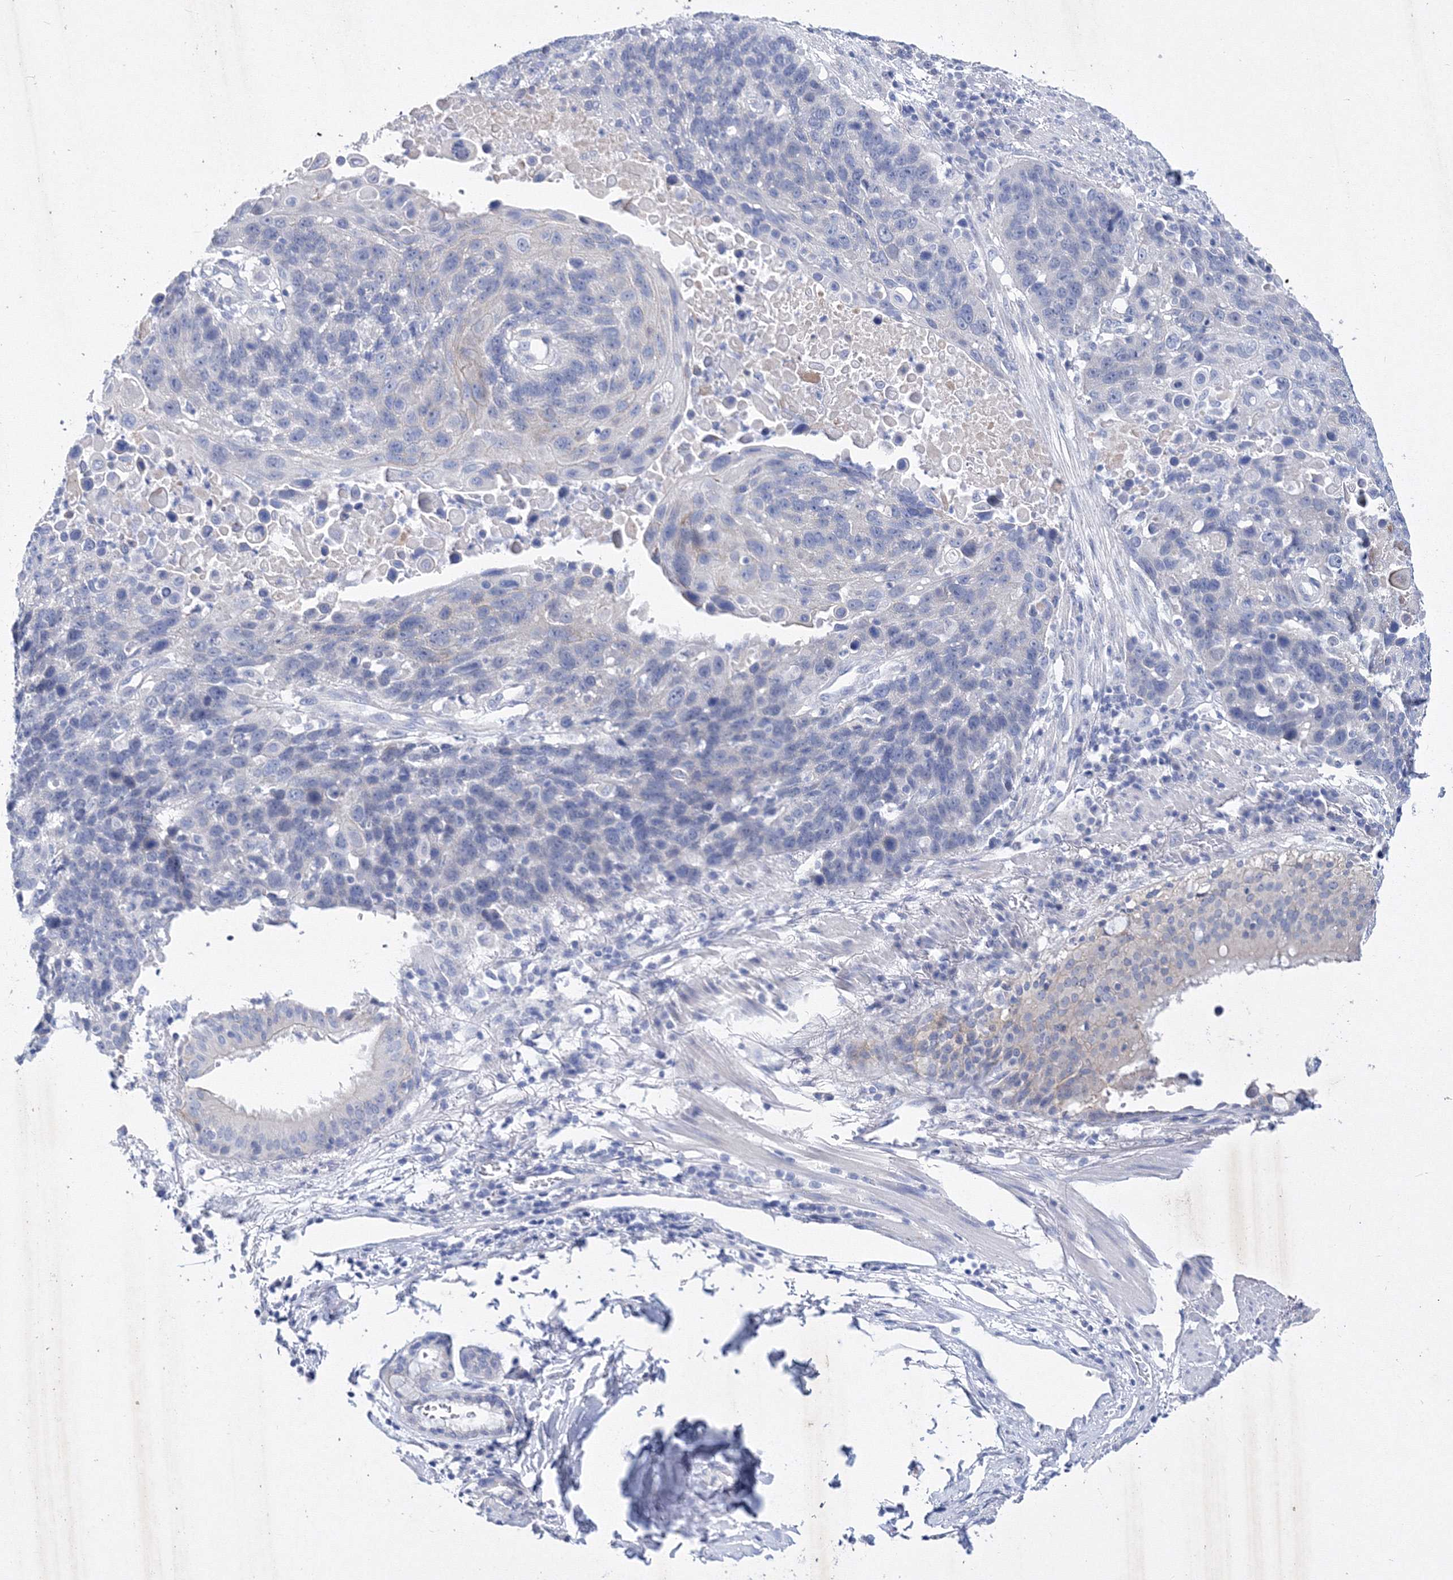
{"staining": {"intensity": "negative", "quantity": "none", "location": "none"}, "tissue": "lung cancer", "cell_type": "Tumor cells", "image_type": "cancer", "snomed": [{"axis": "morphology", "description": "Squamous cell carcinoma, NOS"}, {"axis": "topography", "description": "Lung"}], "caption": "High magnification brightfield microscopy of lung cancer stained with DAB (3,3'-diaminobenzidine) (brown) and counterstained with hematoxylin (blue): tumor cells show no significant expression.", "gene": "GPN1", "patient": {"sex": "male", "age": 66}}